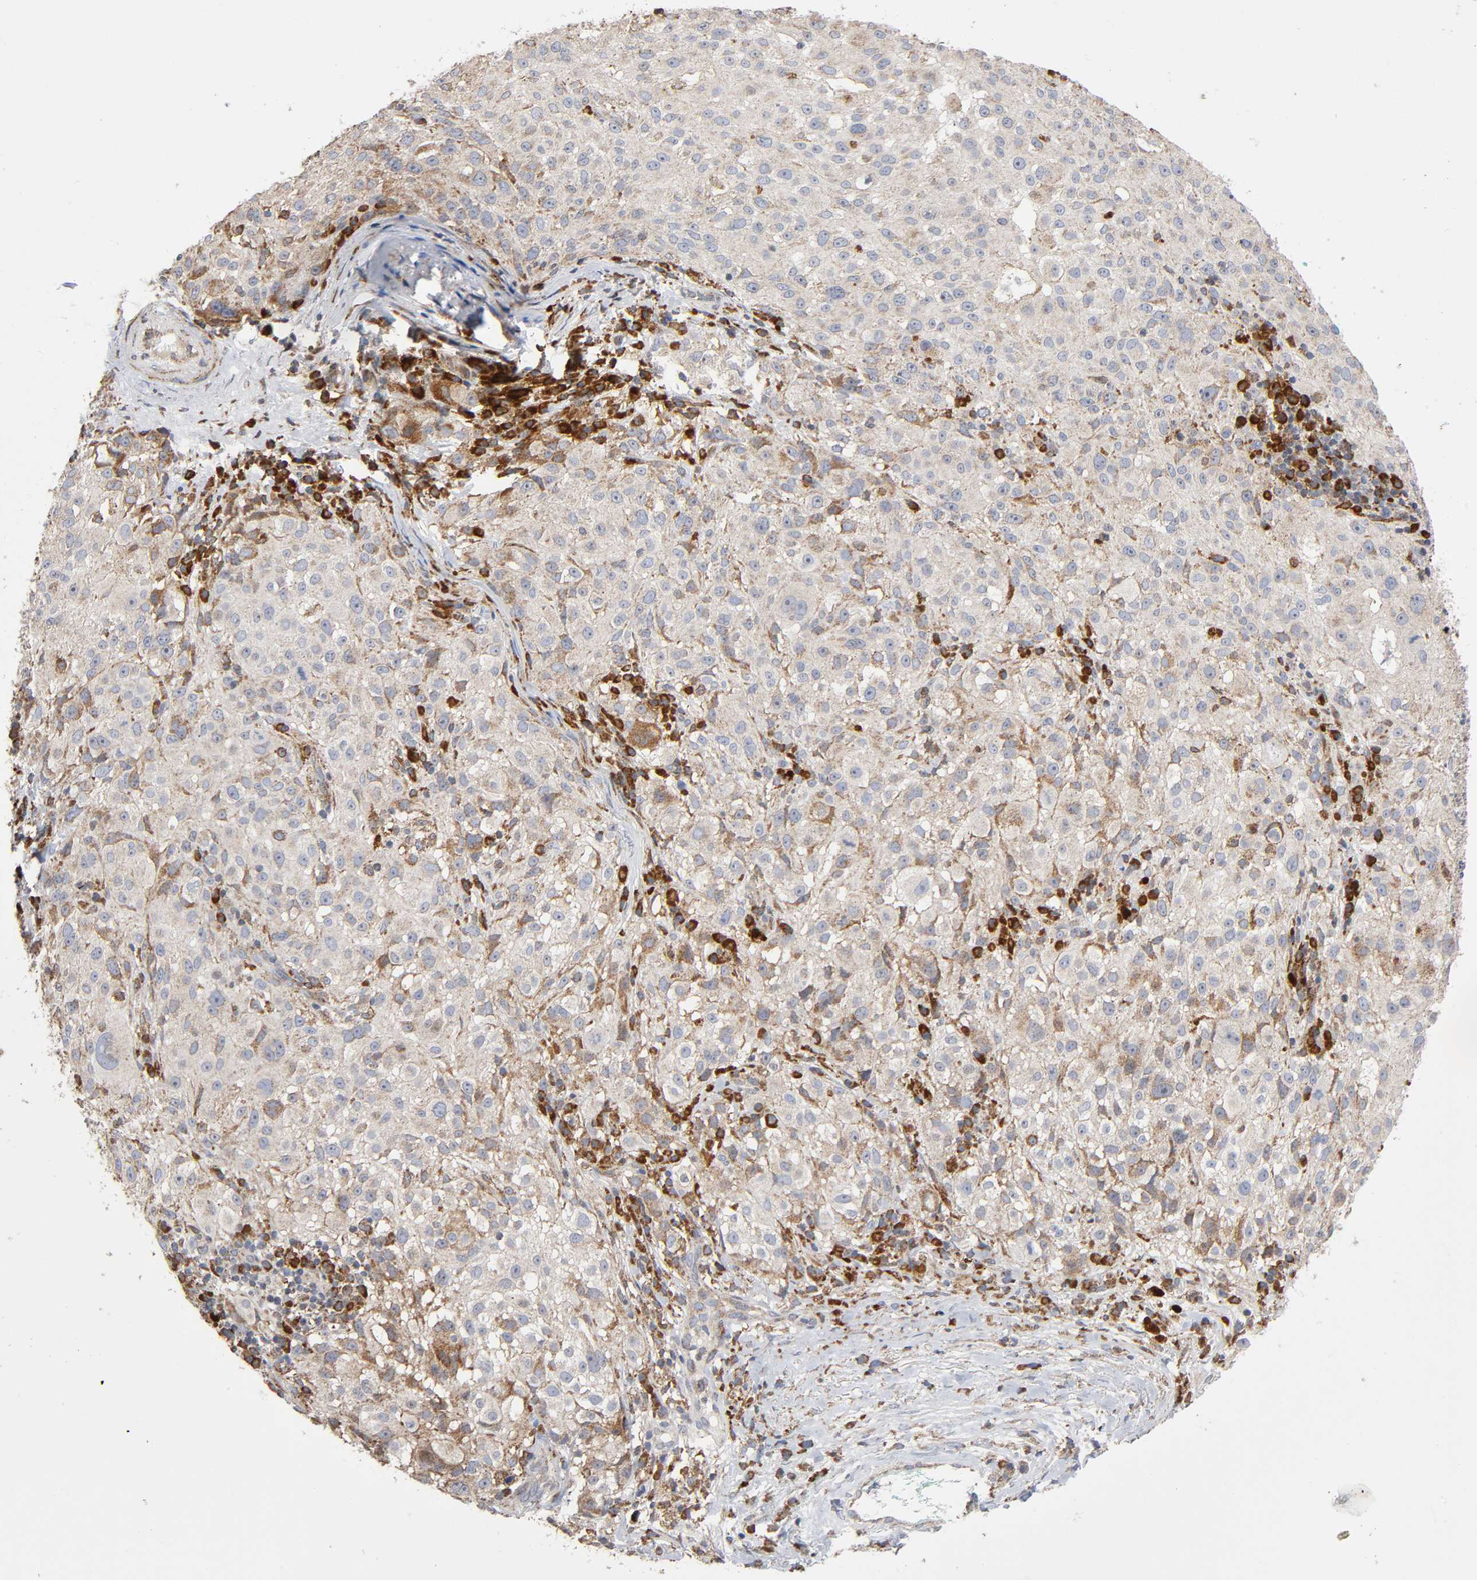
{"staining": {"intensity": "weak", "quantity": "25%-75%", "location": "cytoplasmic/membranous"}, "tissue": "melanoma", "cell_type": "Tumor cells", "image_type": "cancer", "snomed": [{"axis": "morphology", "description": "Necrosis, NOS"}, {"axis": "morphology", "description": "Malignant melanoma, NOS"}, {"axis": "topography", "description": "Skin"}], "caption": "Protein staining shows weak cytoplasmic/membranous positivity in about 25%-75% of tumor cells in melanoma. (DAB = brown stain, brightfield microscopy at high magnification).", "gene": "MAP3K1", "patient": {"sex": "female", "age": 87}}